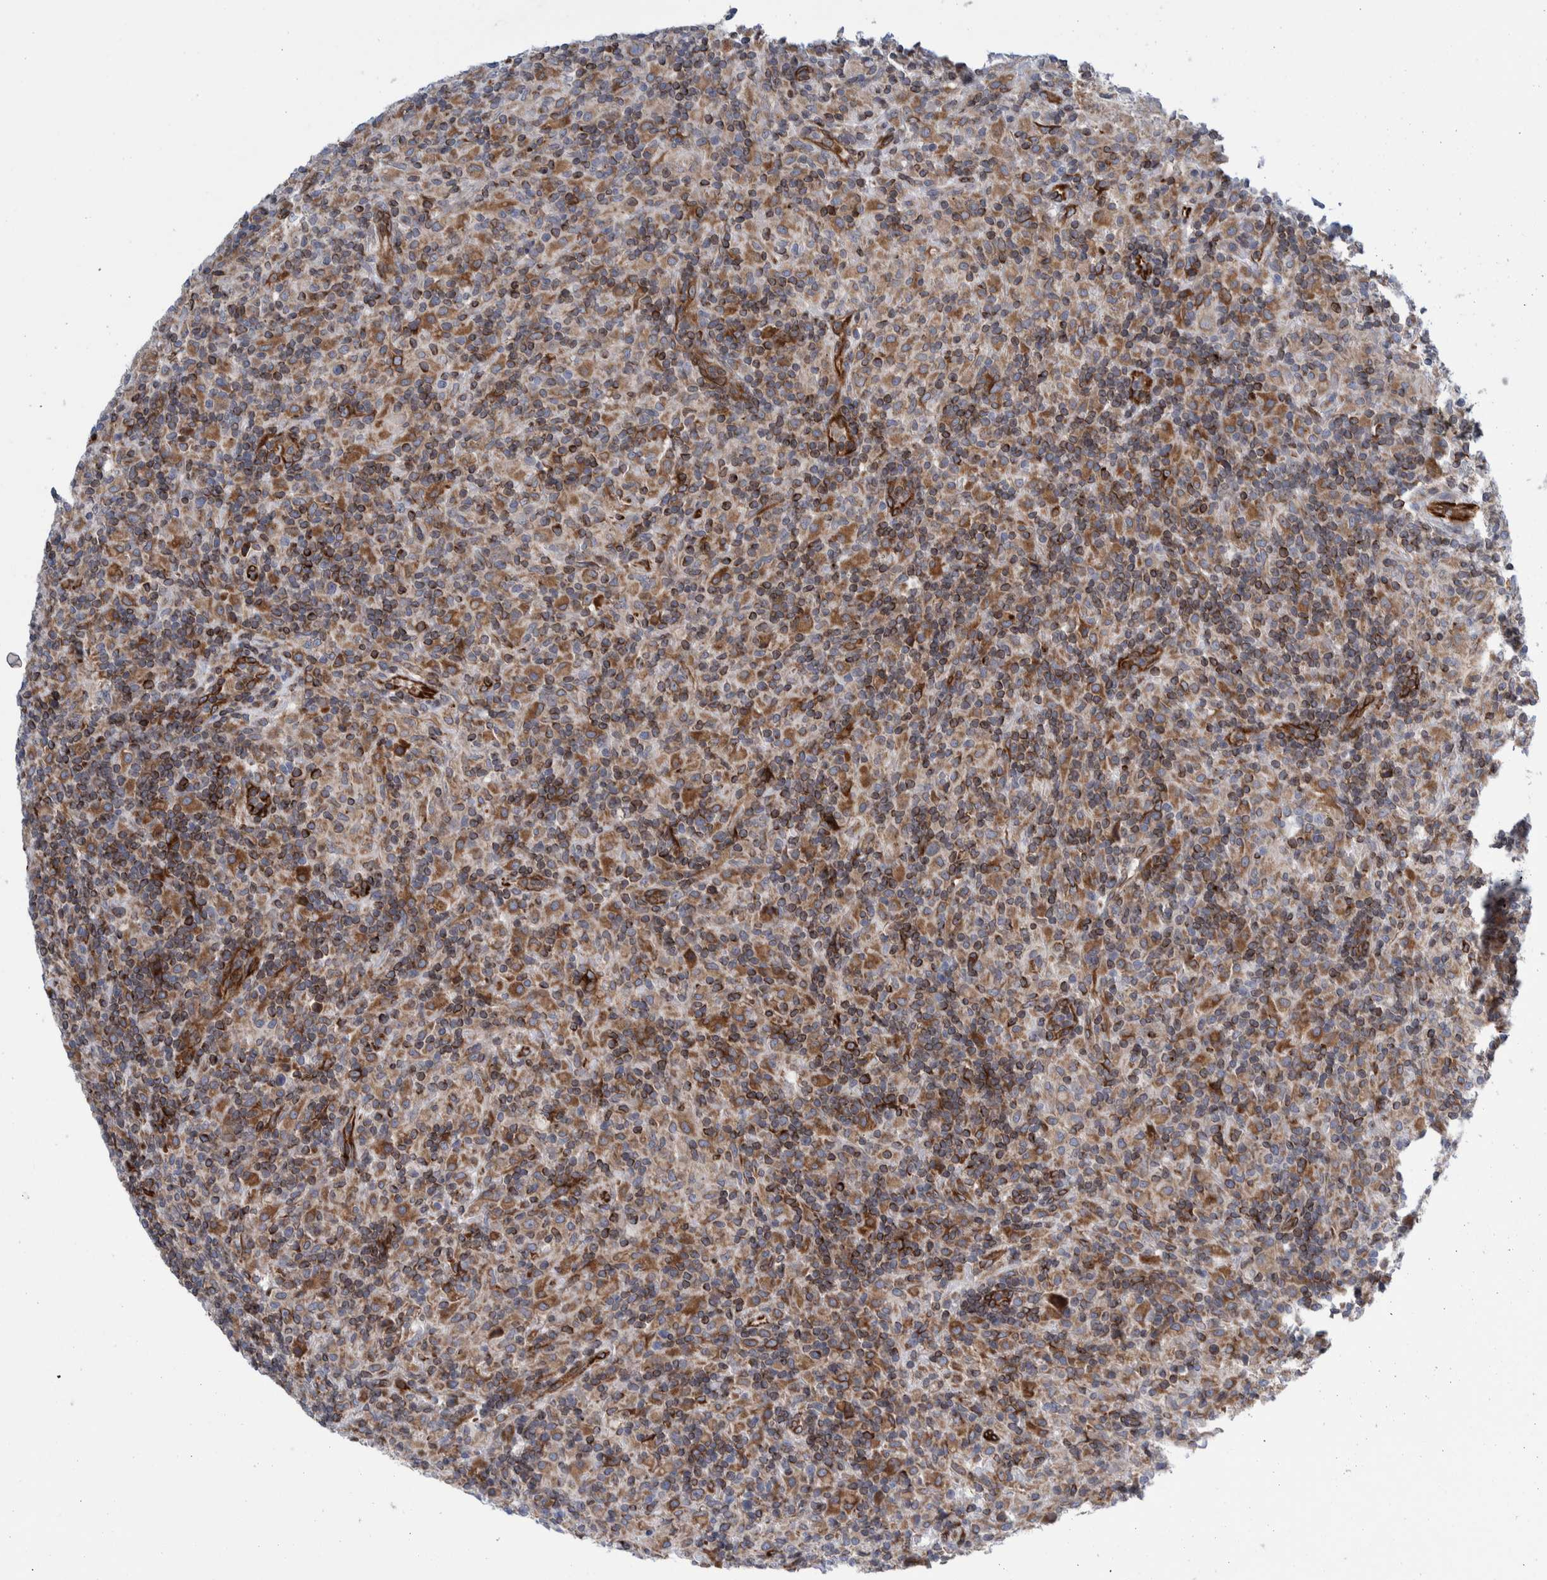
{"staining": {"intensity": "moderate", "quantity": "25%-75%", "location": "cytoplasmic/membranous"}, "tissue": "lymphoma", "cell_type": "Tumor cells", "image_type": "cancer", "snomed": [{"axis": "morphology", "description": "Hodgkin's disease, NOS"}, {"axis": "topography", "description": "Lymph node"}], "caption": "Hodgkin's disease tissue demonstrates moderate cytoplasmic/membranous staining in about 25%-75% of tumor cells, visualized by immunohistochemistry. The protein of interest is shown in brown color, while the nuclei are stained blue.", "gene": "THEM6", "patient": {"sex": "male", "age": 70}}